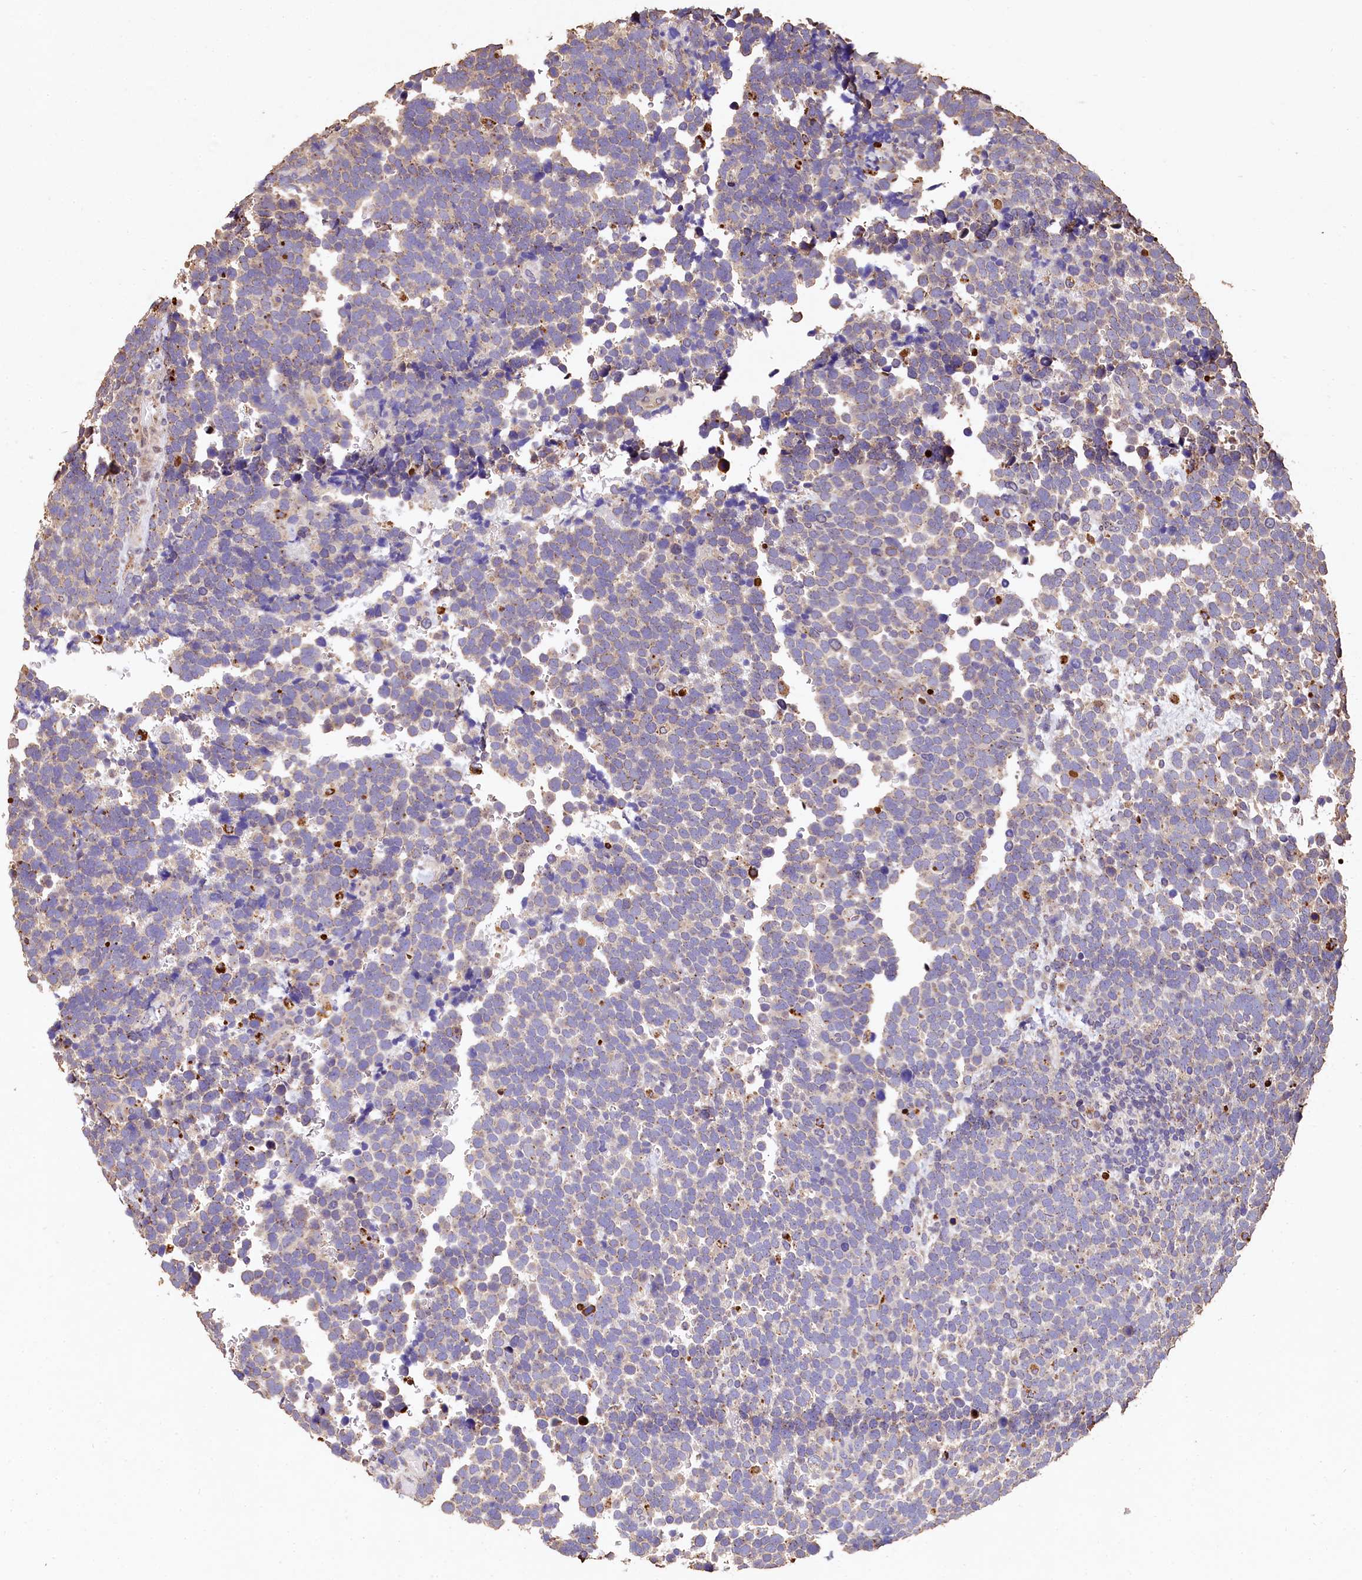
{"staining": {"intensity": "weak", "quantity": "<25%", "location": "cytoplasmic/membranous"}, "tissue": "urothelial cancer", "cell_type": "Tumor cells", "image_type": "cancer", "snomed": [{"axis": "morphology", "description": "Urothelial carcinoma, High grade"}, {"axis": "topography", "description": "Urinary bladder"}], "caption": "The micrograph reveals no significant positivity in tumor cells of high-grade urothelial carcinoma.", "gene": "LSM4", "patient": {"sex": "female", "age": 82}}